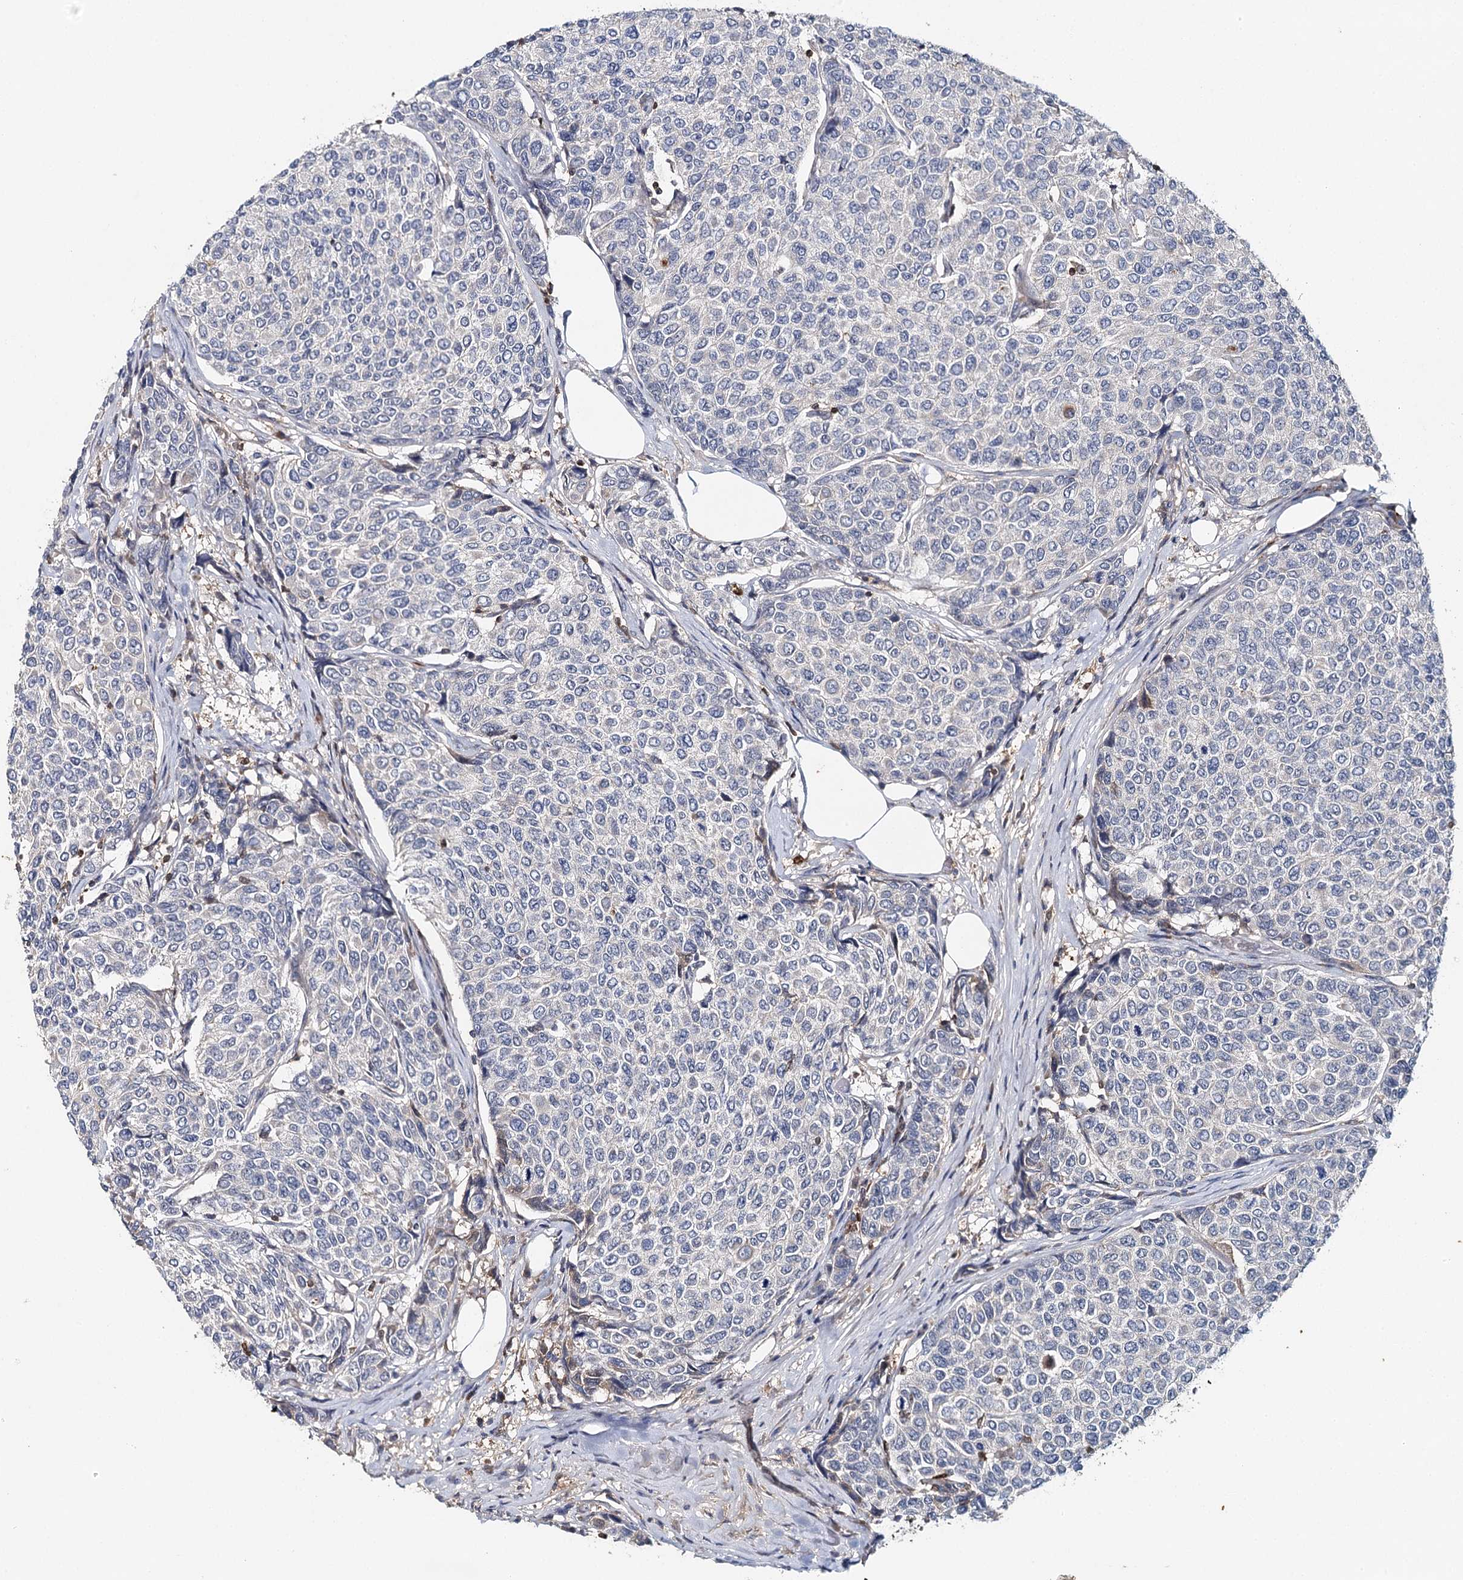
{"staining": {"intensity": "negative", "quantity": "none", "location": "none"}, "tissue": "breast cancer", "cell_type": "Tumor cells", "image_type": "cancer", "snomed": [{"axis": "morphology", "description": "Duct carcinoma"}, {"axis": "topography", "description": "Breast"}], "caption": "IHC of human breast cancer (infiltrating ductal carcinoma) shows no staining in tumor cells.", "gene": "SLC41A2", "patient": {"sex": "female", "age": 55}}